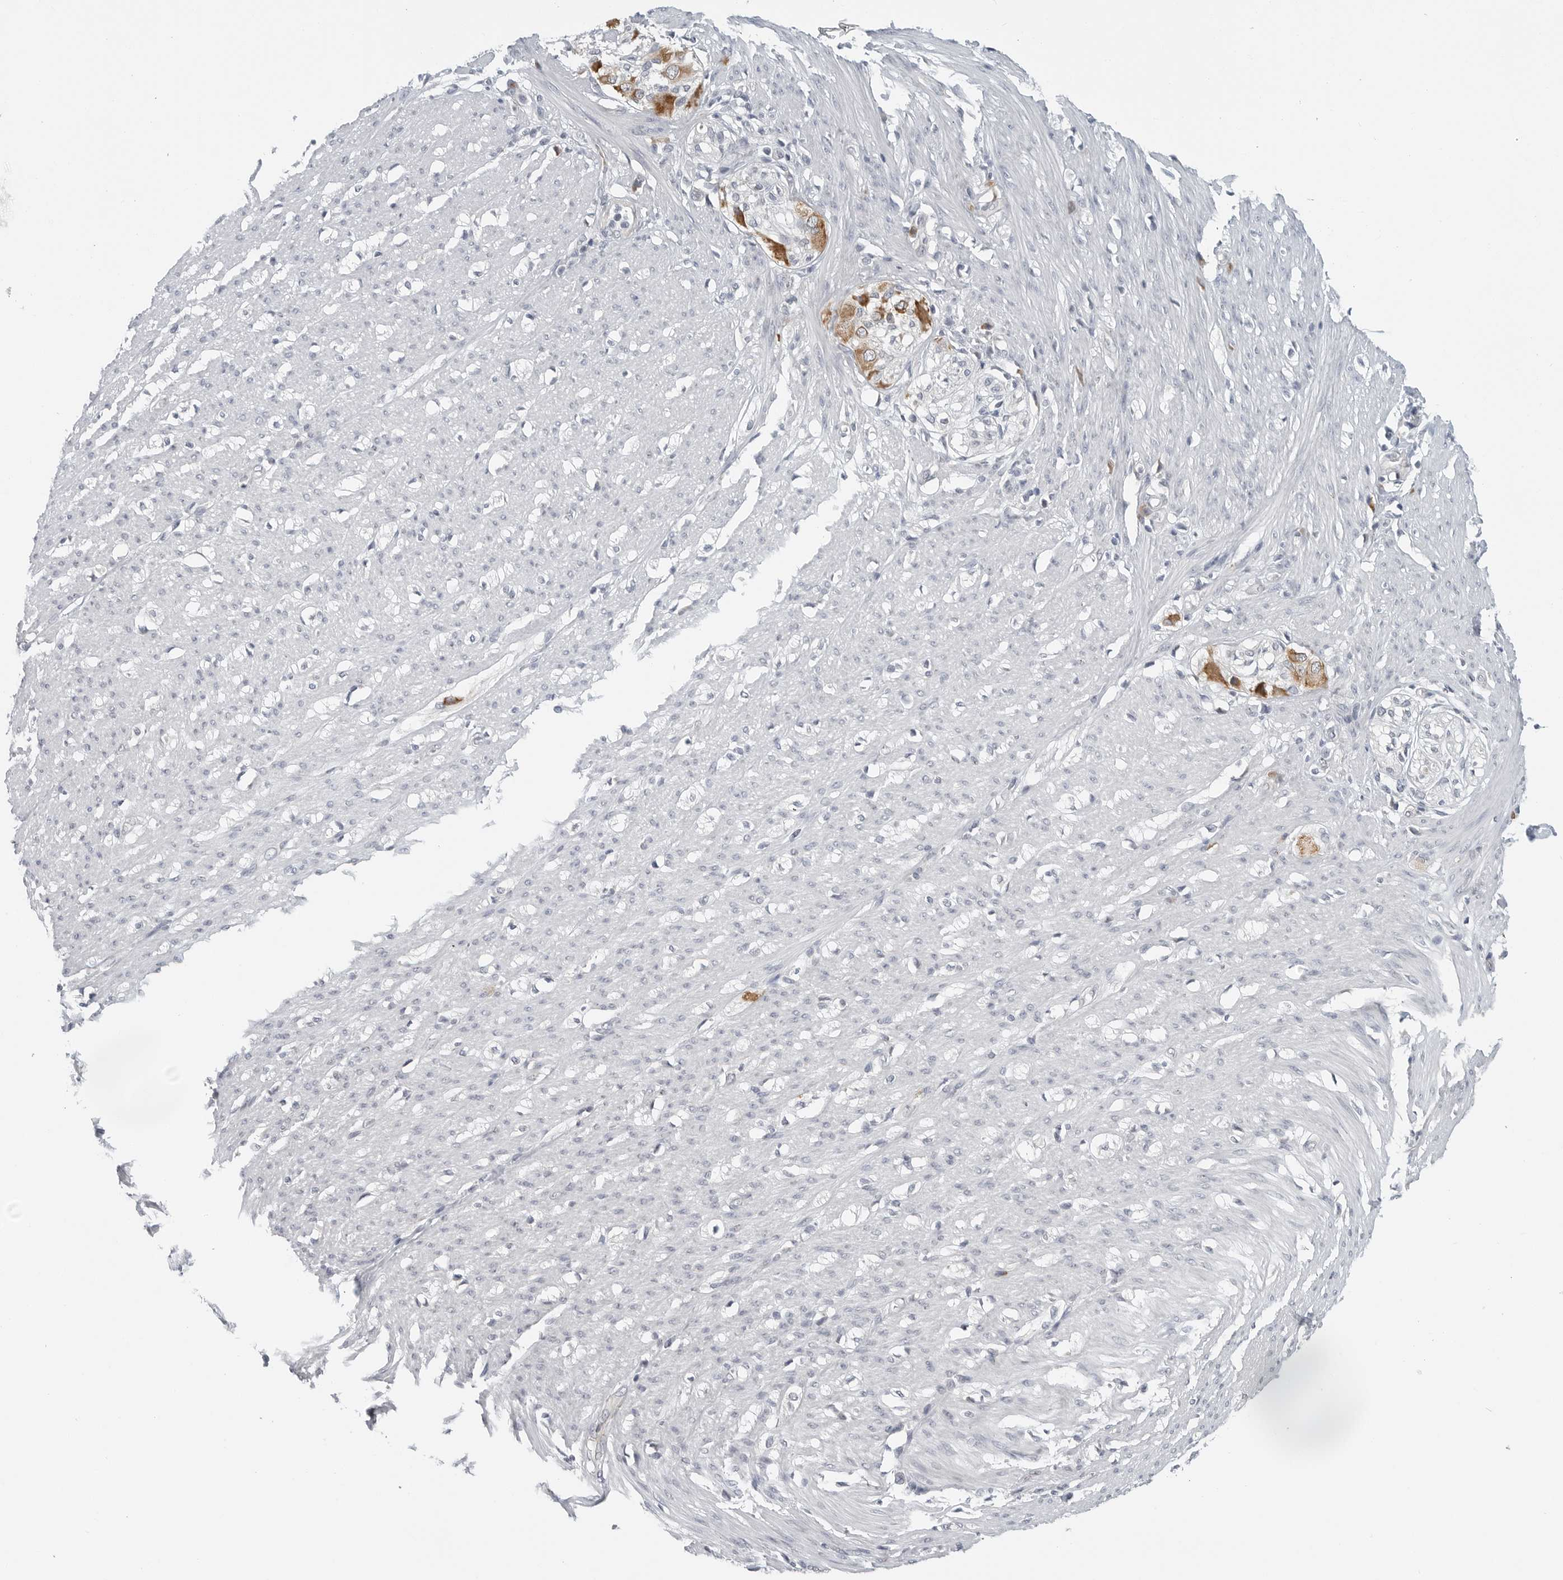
{"staining": {"intensity": "negative", "quantity": "none", "location": "none"}, "tissue": "smooth muscle", "cell_type": "Smooth muscle cells", "image_type": "normal", "snomed": [{"axis": "morphology", "description": "Normal tissue, NOS"}, {"axis": "morphology", "description": "Adenocarcinoma, NOS"}, {"axis": "topography", "description": "Colon"}, {"axis": "topography", "description": "Peripheral nerve tissue"}], "caption": "This micrograph is of normal smooth muscle stained with immunohistochemistry to label a protein in brown with the nuclei are counter-stained blue. There is no staining in smooth muscle cells.", "gene": "IL12RB2", "patient": {"sex": "male", "age": 14}}